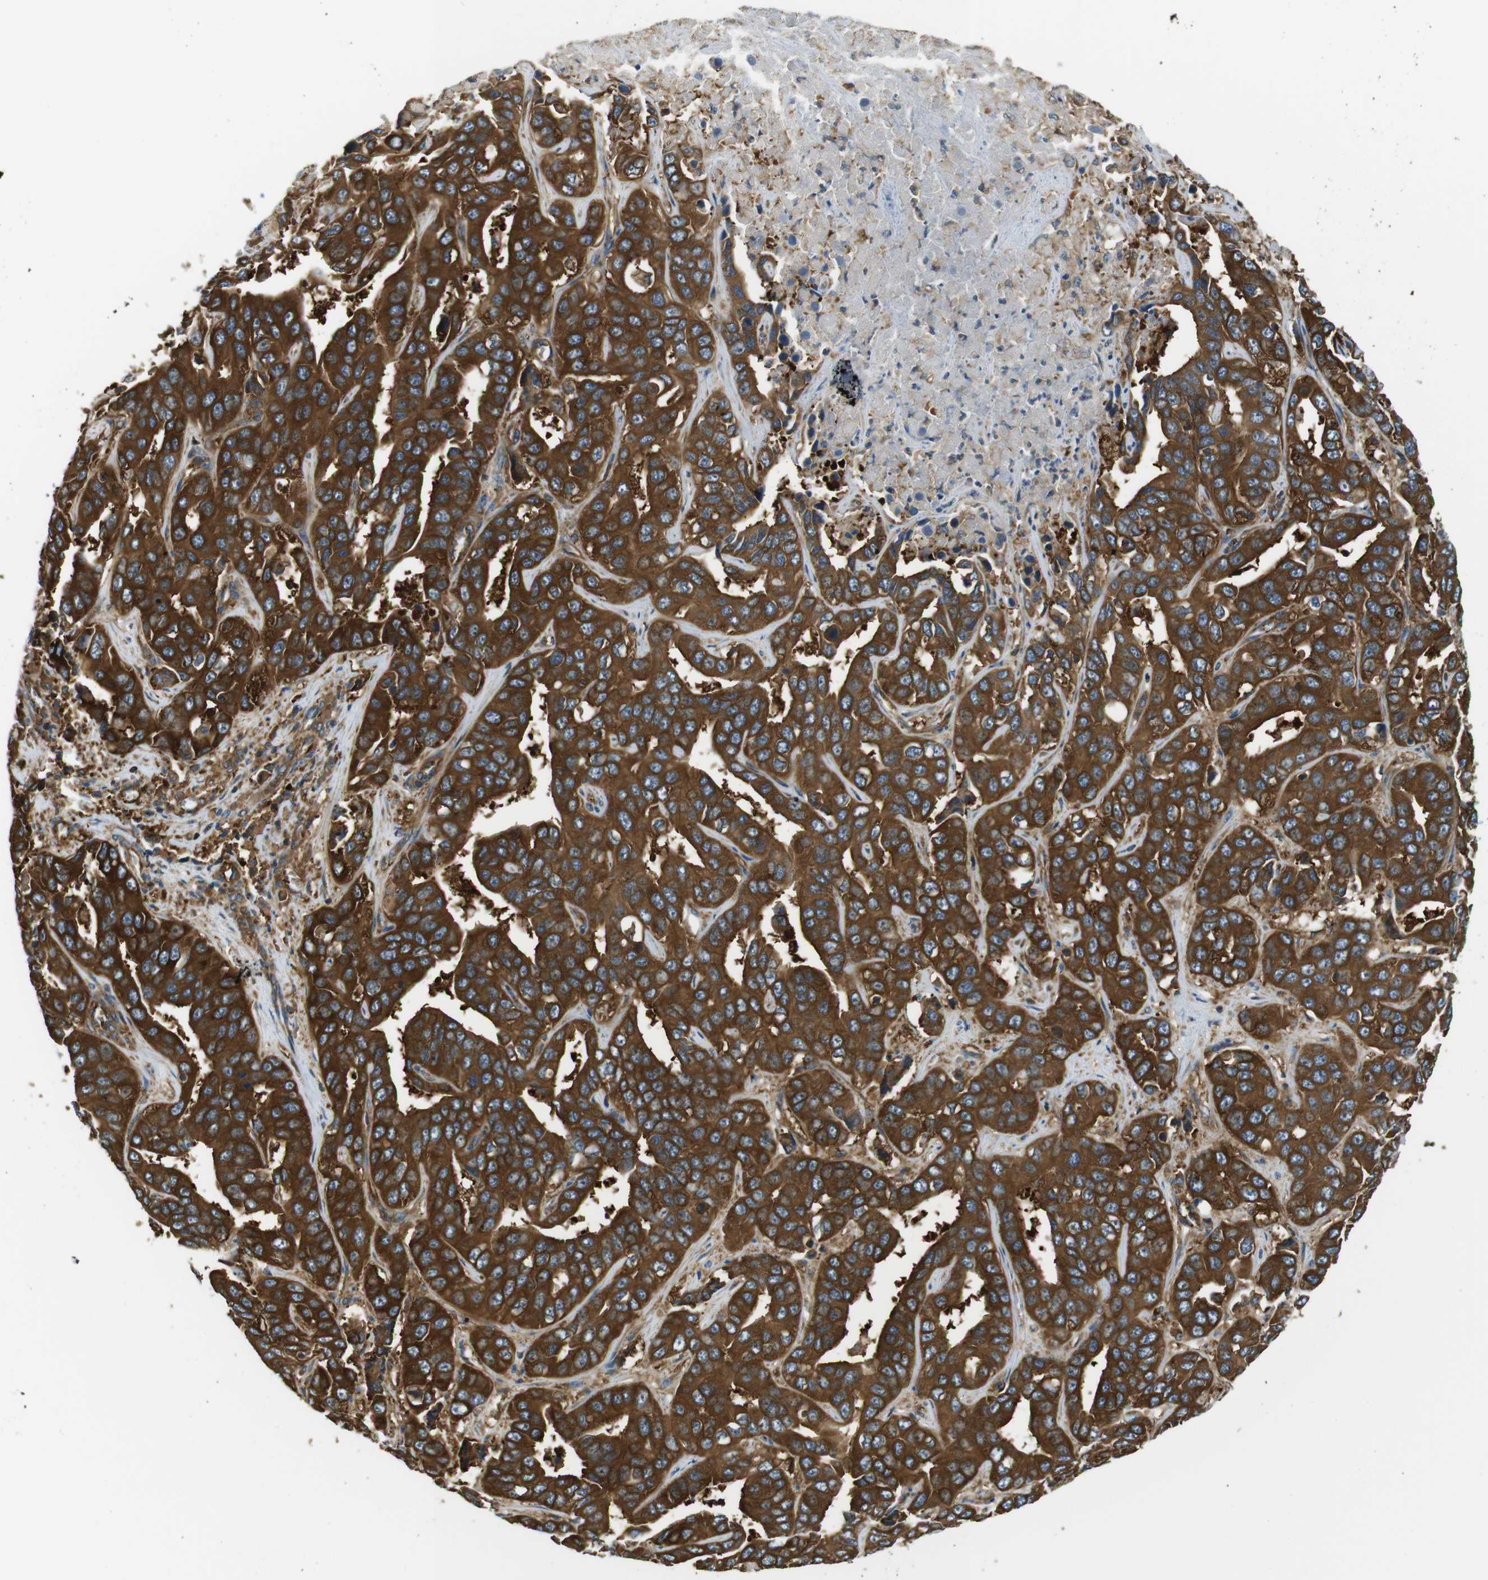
{"staining": {"intensity": "strong", "quantity": ">75%", "location": "cytoplasmic/membranous"}, "tissue": "liver cancer", "cell_type": "Tumor cells", "image_type": "cancer", "snomed": [{"axis": "morphology", "description": "Cholangiocarcinoma"}, {"axis": "topography", "description": "Liver"}], "caption": "Immunohistochemistry (IHC) histopathology image of neoplastic tissue: cholangiocarcinoma (liver) stained using immunohistochemistry shows high levels of strong protein expression localized specifically in the cytoplasmic/membranous of tumor cells, appearing as a cytoplasmic/membranous brown color.", "gene": "TSC1", "patient": {"sex": "female", "age": 52}}